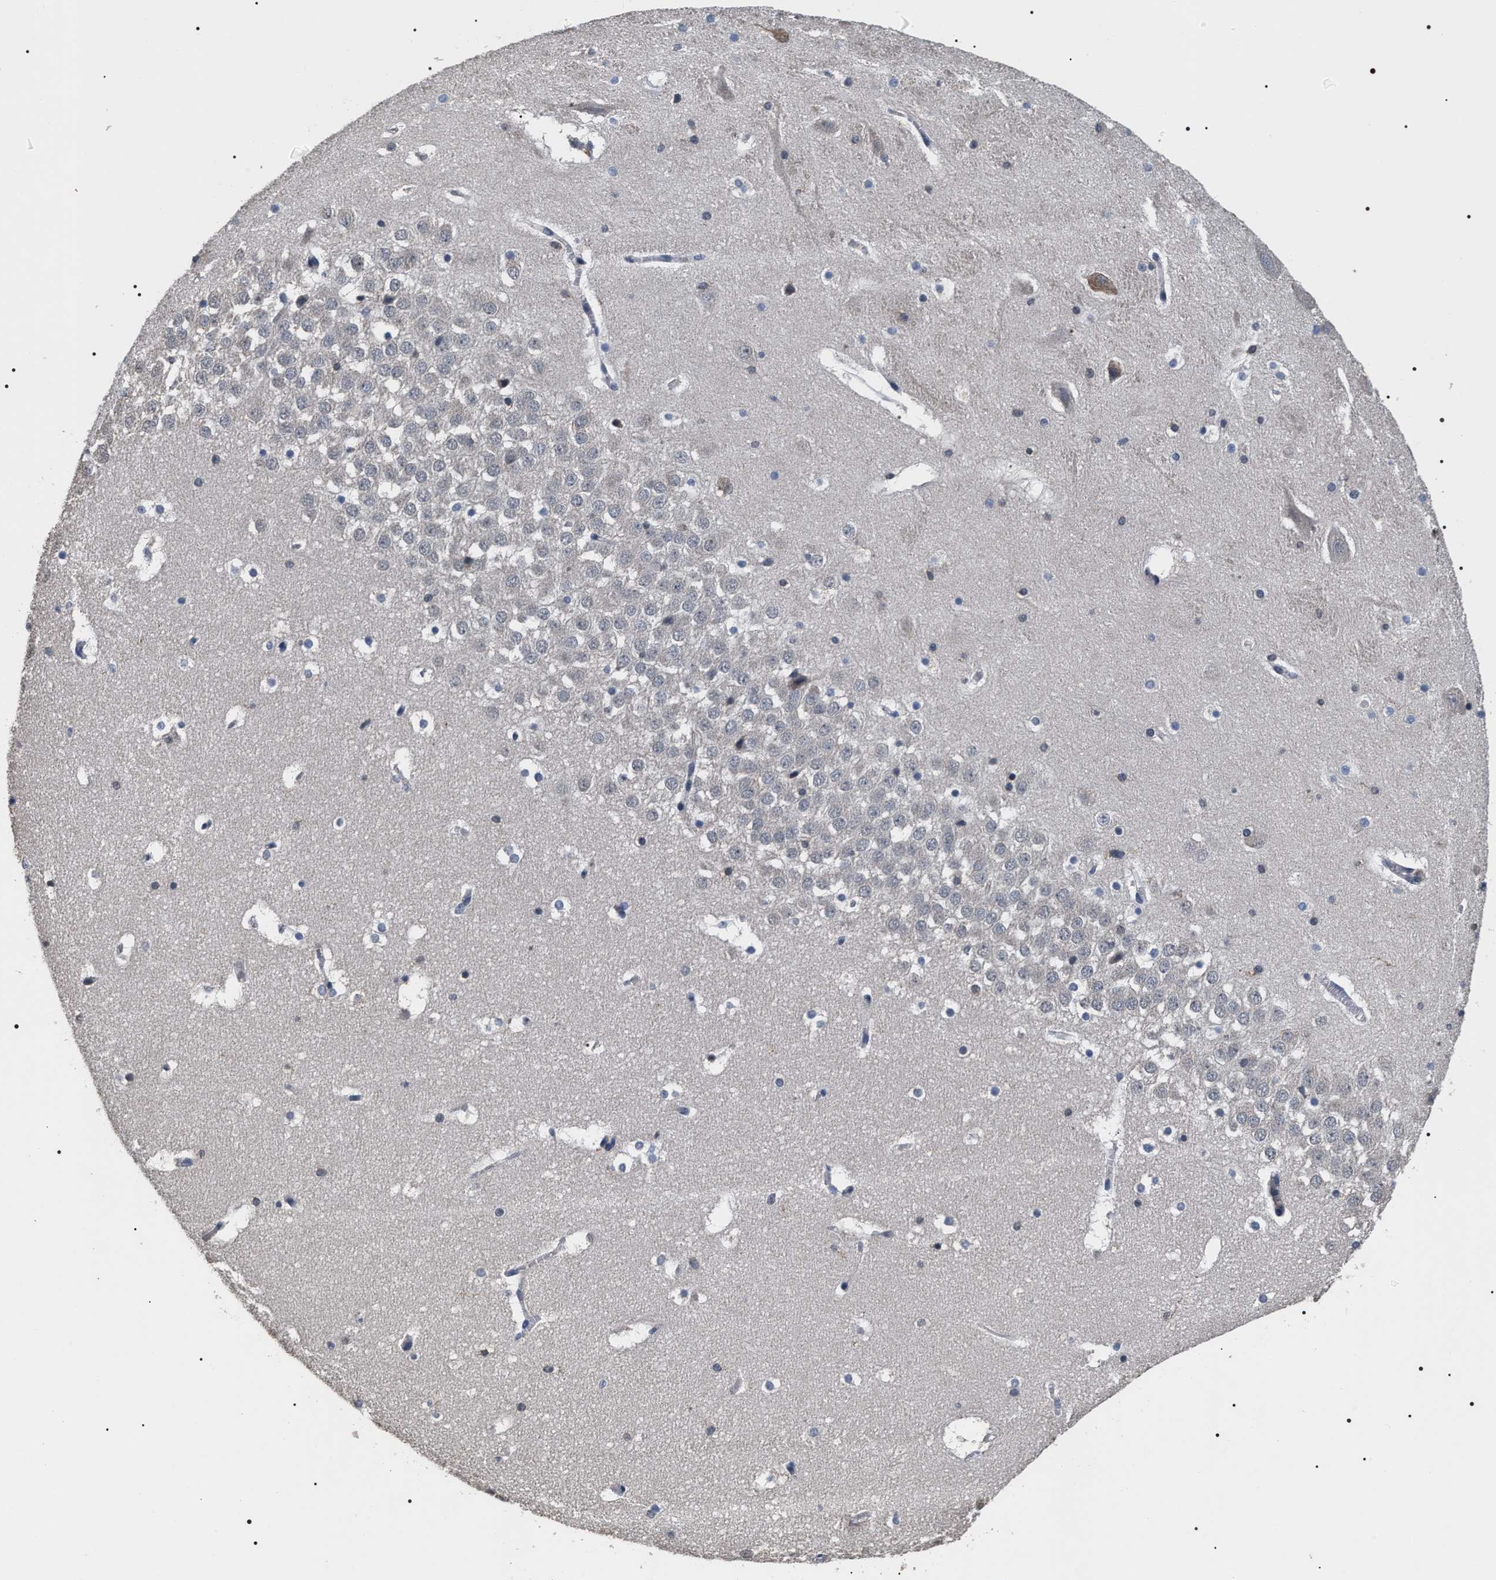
{"staining": {"intensity": "weak", "quantity": "<25%", "location": "cytoplasmic/membranous,nuclear"}, "tissue": "hippocampus", "cell_type": "Glial cells", "image_type": "normal", "snomed": [{"axis": "morphology", "description": "Normal tissue, NOS"}, {"axis": "topography", "description": "Hippocampus"}], "caption": "The photomicrograph displays no staining of glial cells in normal hippocampus.", "gene": "UPF3A", "patient": {"sex": "male", "age": 45}}